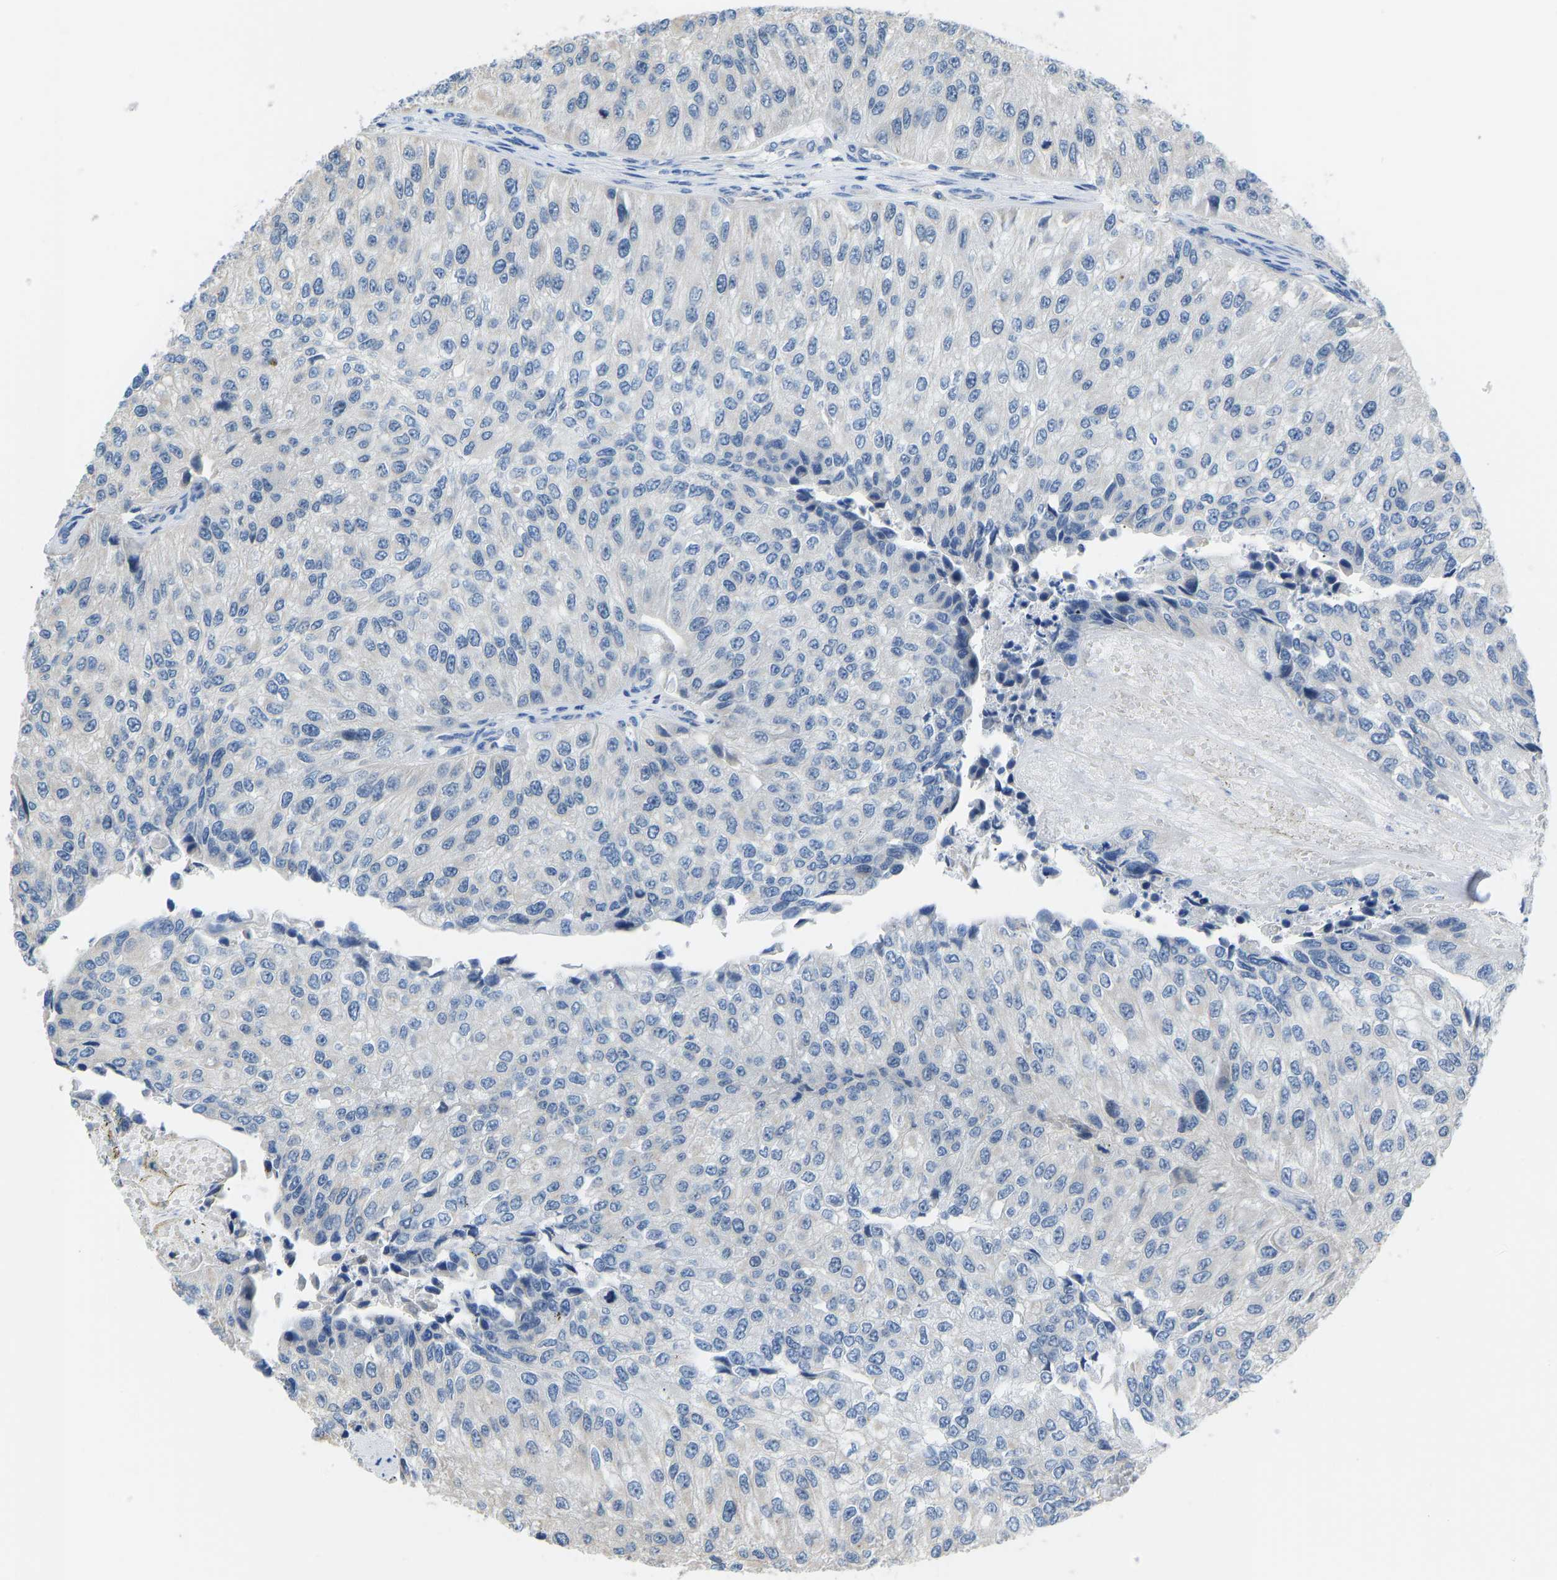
{"staining": {"intensity": "negative", "quantity": "none", "location": "none"}, "tissue": "urothelial cancer", "cell_type": "Tumor cells", "image_type": "cancer", "snomed": [{"axis": "morphology", "description": "Urothelial carcinoma, High grade"}, {"axis": "topography", "description": "Kidney"}, {"axis": "topography", "description": "Urinary bladder"}], "caption": "Immunohistochemistry photomicrograph of neoplastic tissue: human urothelial cancer stained with DAB demonstrates no significant protein staining in tumor cells.", "gene": "VRK1", "patient": {"sex": "male", "age": 77}}